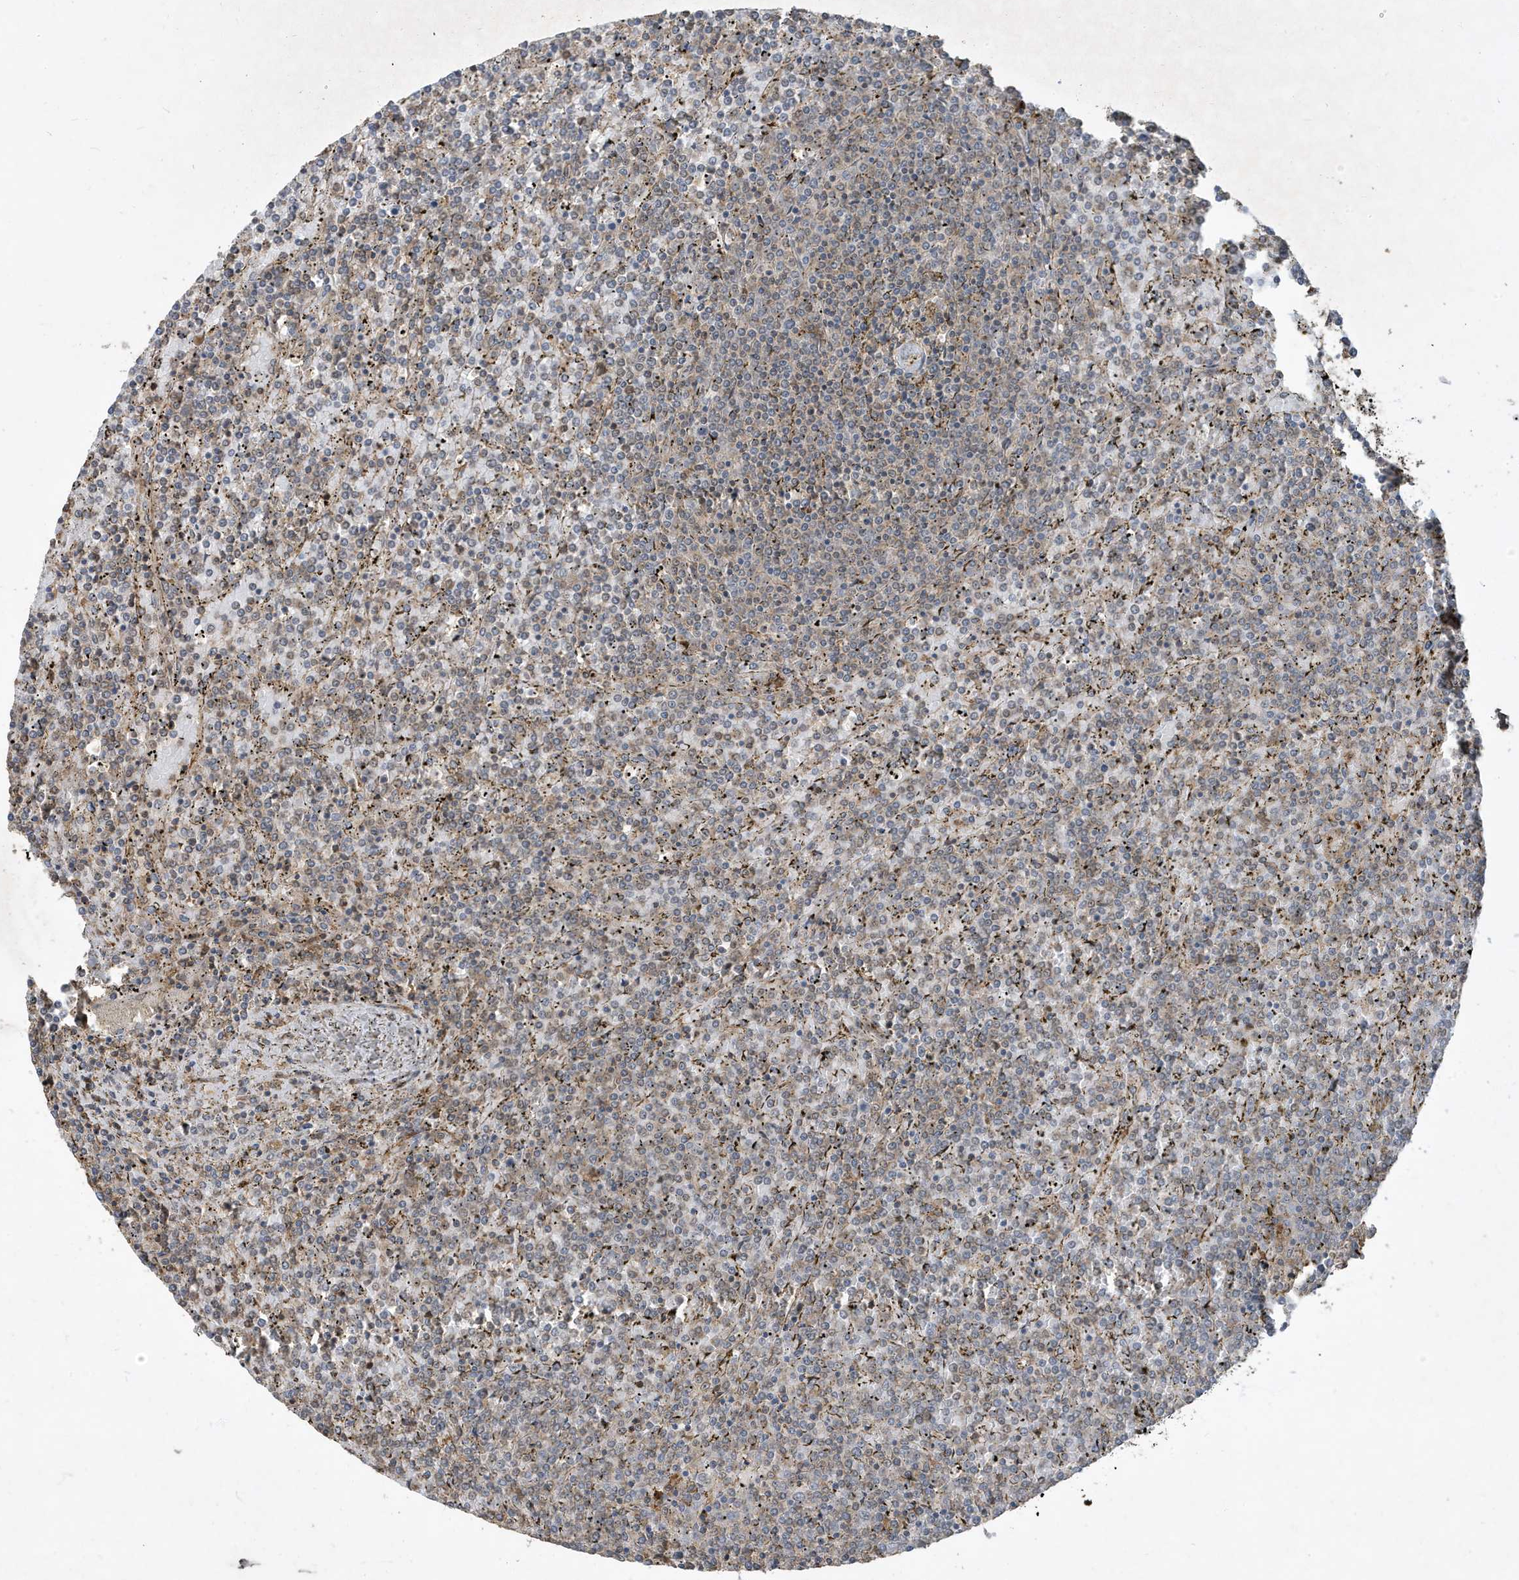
{"staining": {"intensity": "weak", "quantity": "<25%", "location": "cytoplasmic/membranous"}, "tissue": "lymphoma", "cell_type": "Tumor cells", "image_type": "cancer", "snomed": [{"axis": "morphology", "description": "Malignant lymphoma, non-Hodgkin's type, Low grade"}, {"axis": "topography", "description": "Spleen"}], "caption": "This is a photomicrograph of IHC staining of malignant lymphoma, non-Hodgkin's type (low-grade), which shows no expression in tumor cells.", "gene": "PRRT3", "patient": {"sex": "female", "age": 19}}